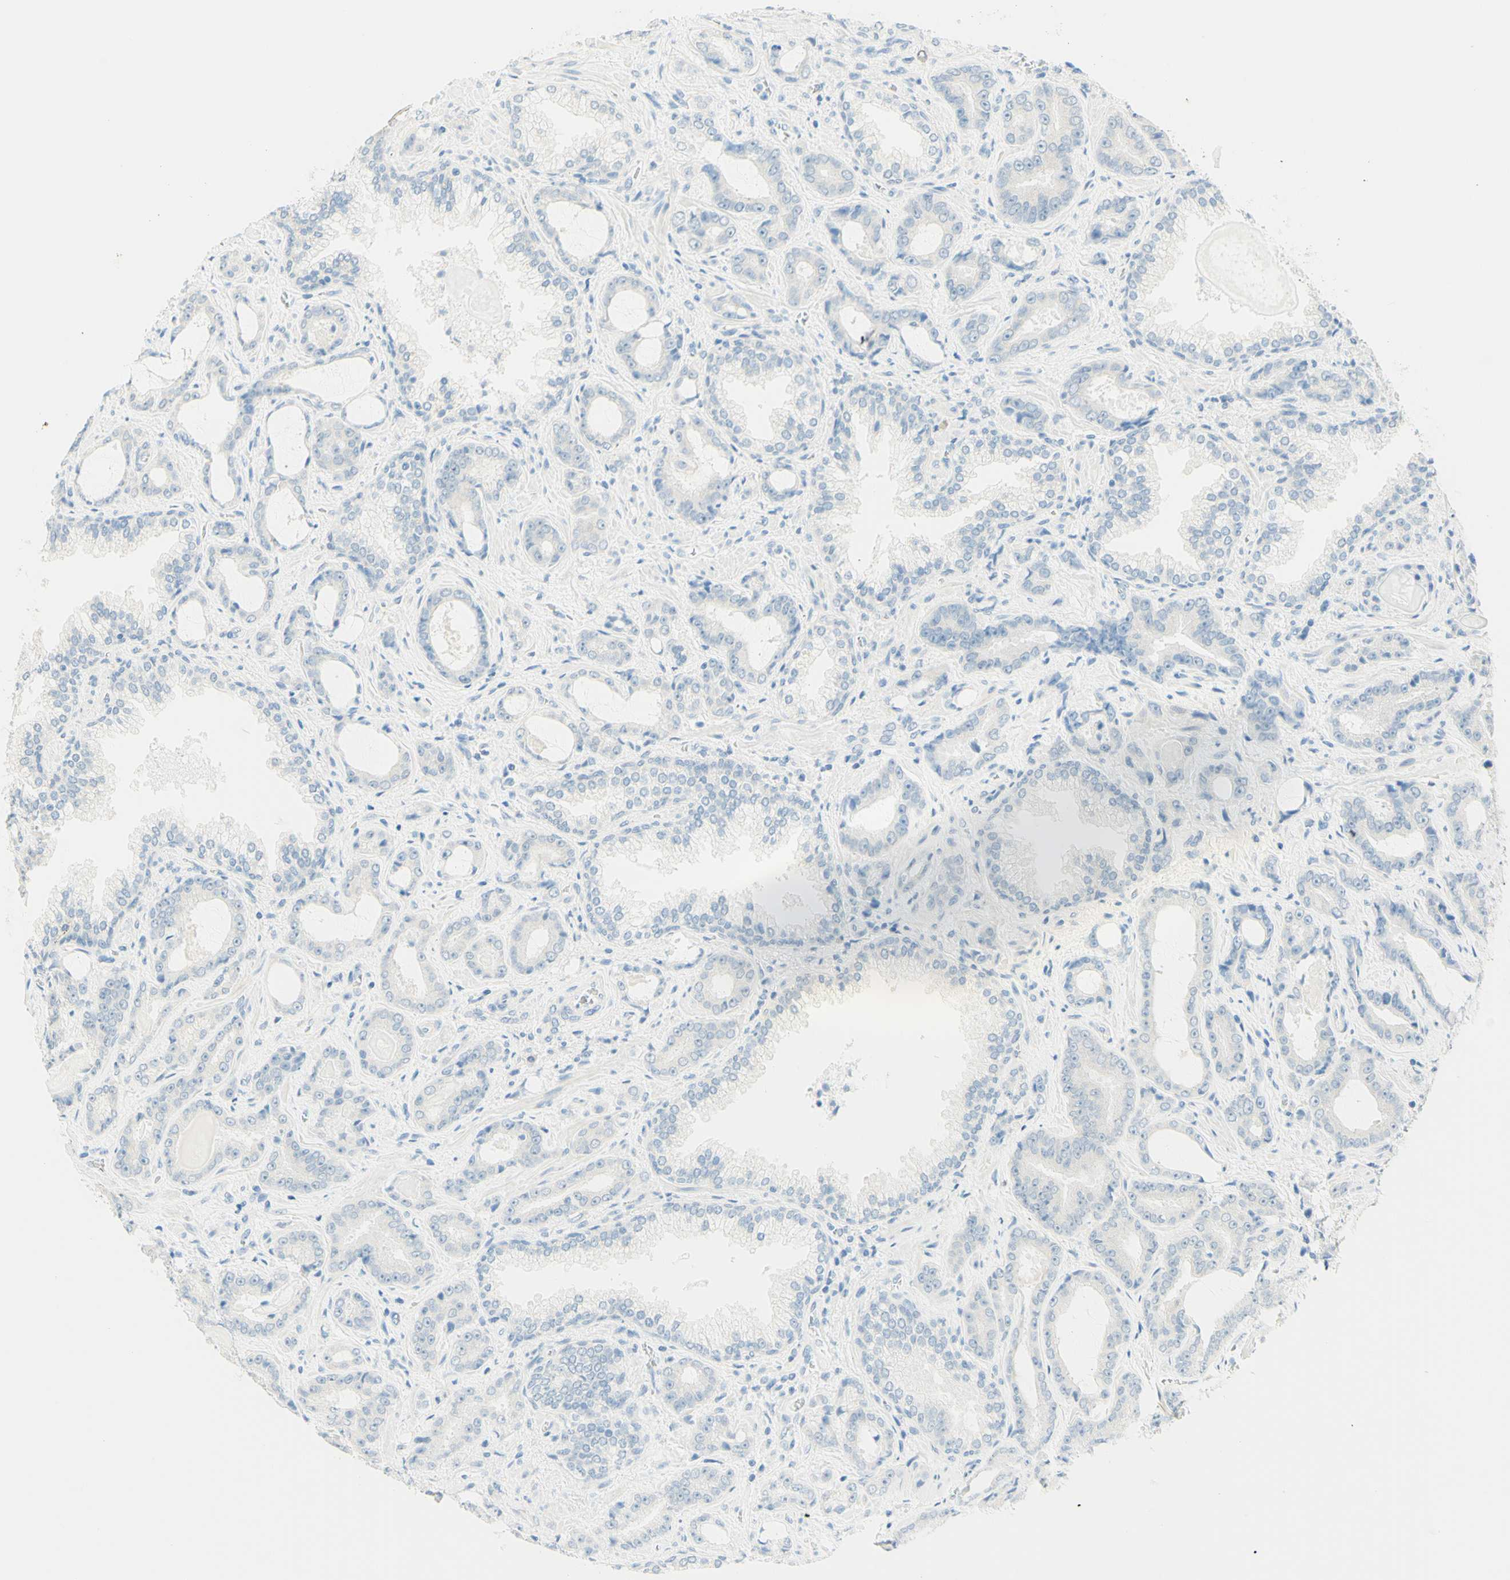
{"staining": {"intensity": "negative", "quantity": "none", "location": "none"}, "tissue": "prostate cancer", "cell_type": "Tumor cells", "image_type": "cancer", "snomed": [{"axis": "morphology", "description": "Adenocarcinoma, Low grade"}, {"axis": "topography", "description": "Prostate"}], "caption": "A histopathology image of human prostate cancer (low-grade adenocarcinoma) is negative for staining in tumor cells.", "gene": "TMEM132D", "patient": {"sex": "male", "age": 60}}